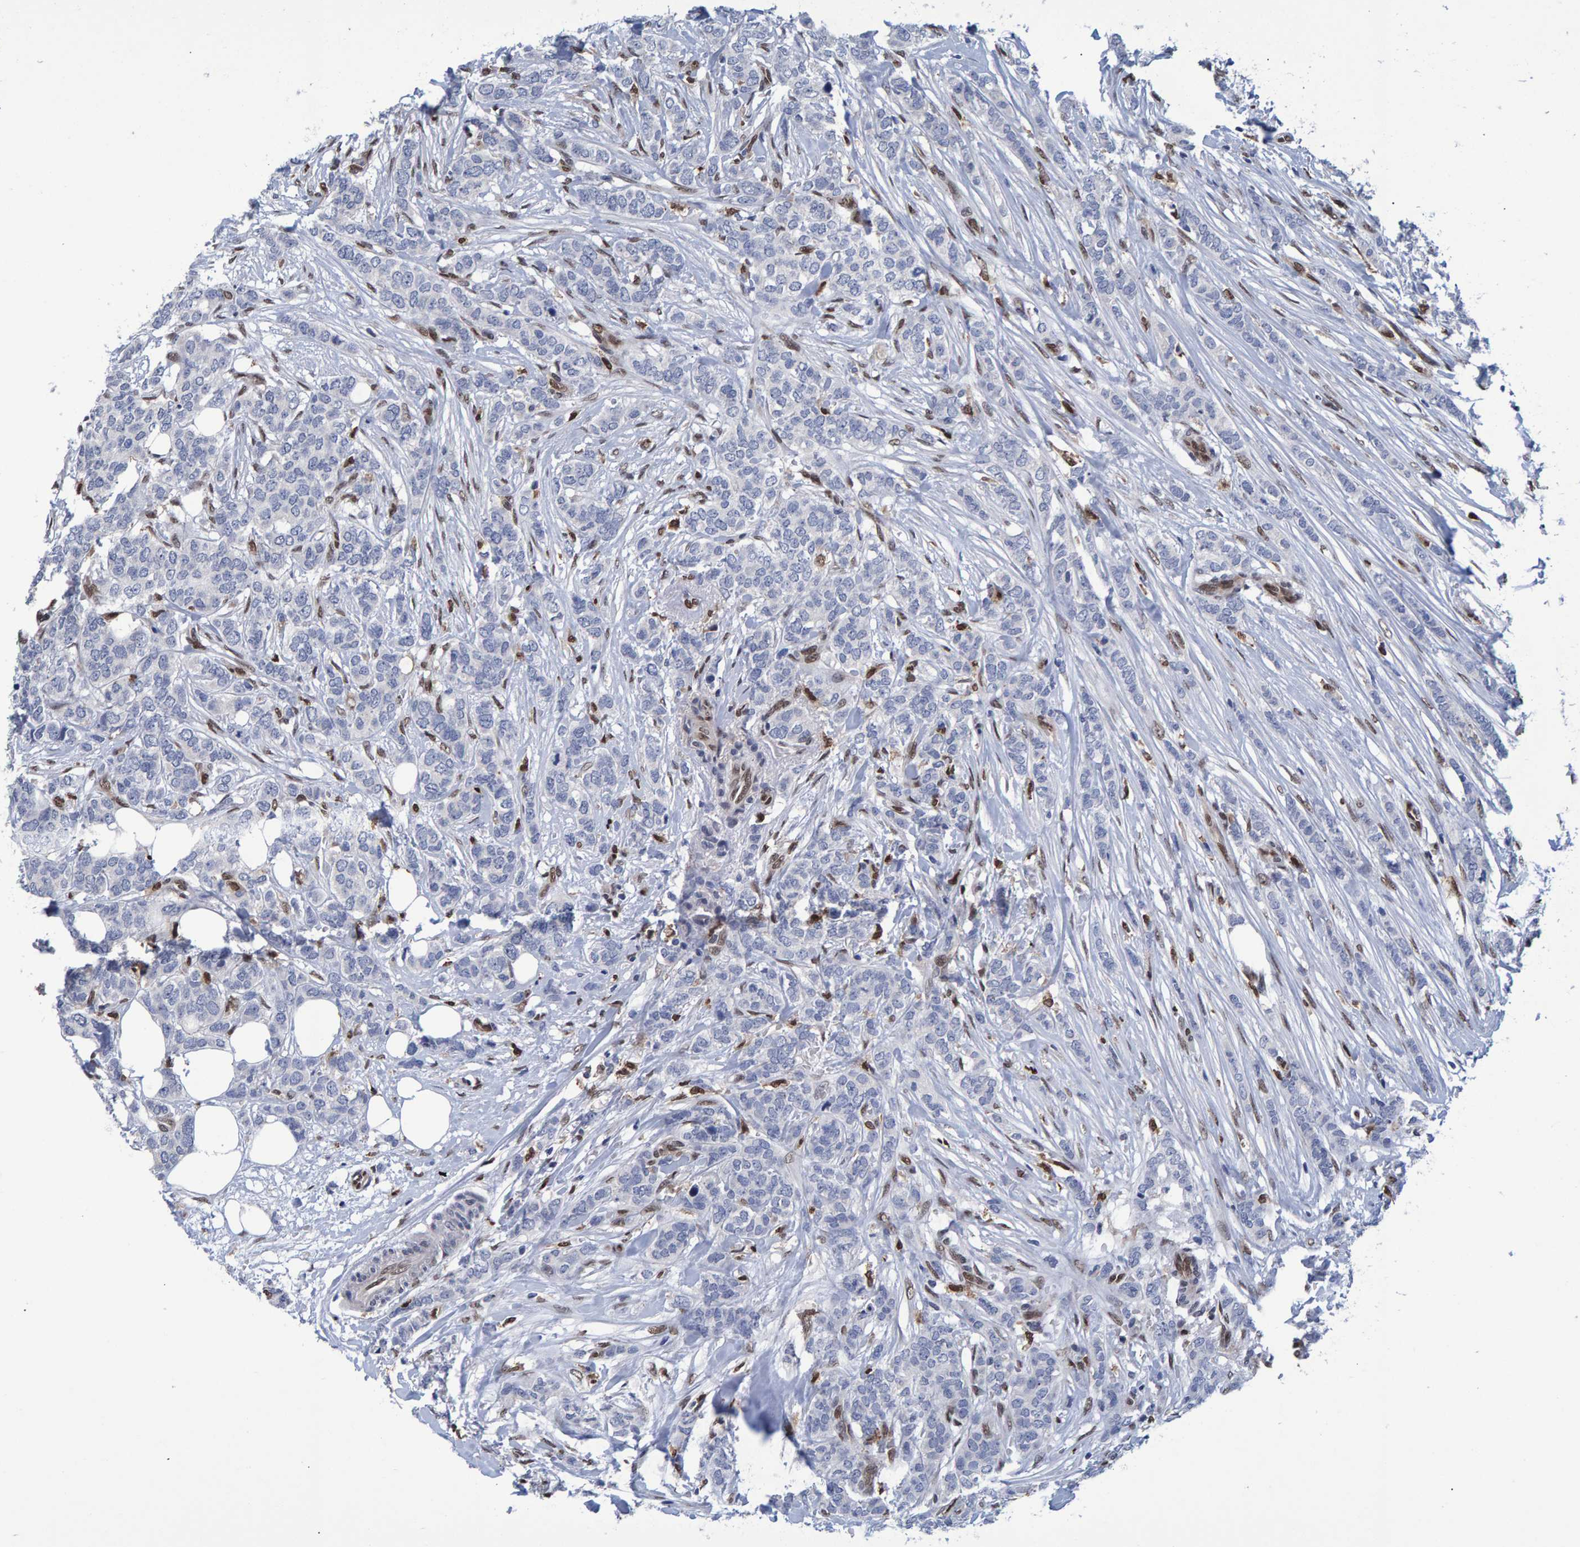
{"staining": {"intensity": "negative", "quantity": "none", "location": "none"}, "tissue": "breast cancer", "cell_type": "Tumor cells", "image_type": "cancer", "snomed": [{"axis": "morphology", "description": "Lobular carcinoma"}, {"axis": "topography", "description": "Skin"}, {"axis": "topography", "description": "Breast"}], "caption": "A photomicrograph of breast cancer (lobular carcinoma) stained for a protein exhibits no brown staining in tumor cells.", "gene": "QKI", "patient": {"sex": "female", "age": 46}}